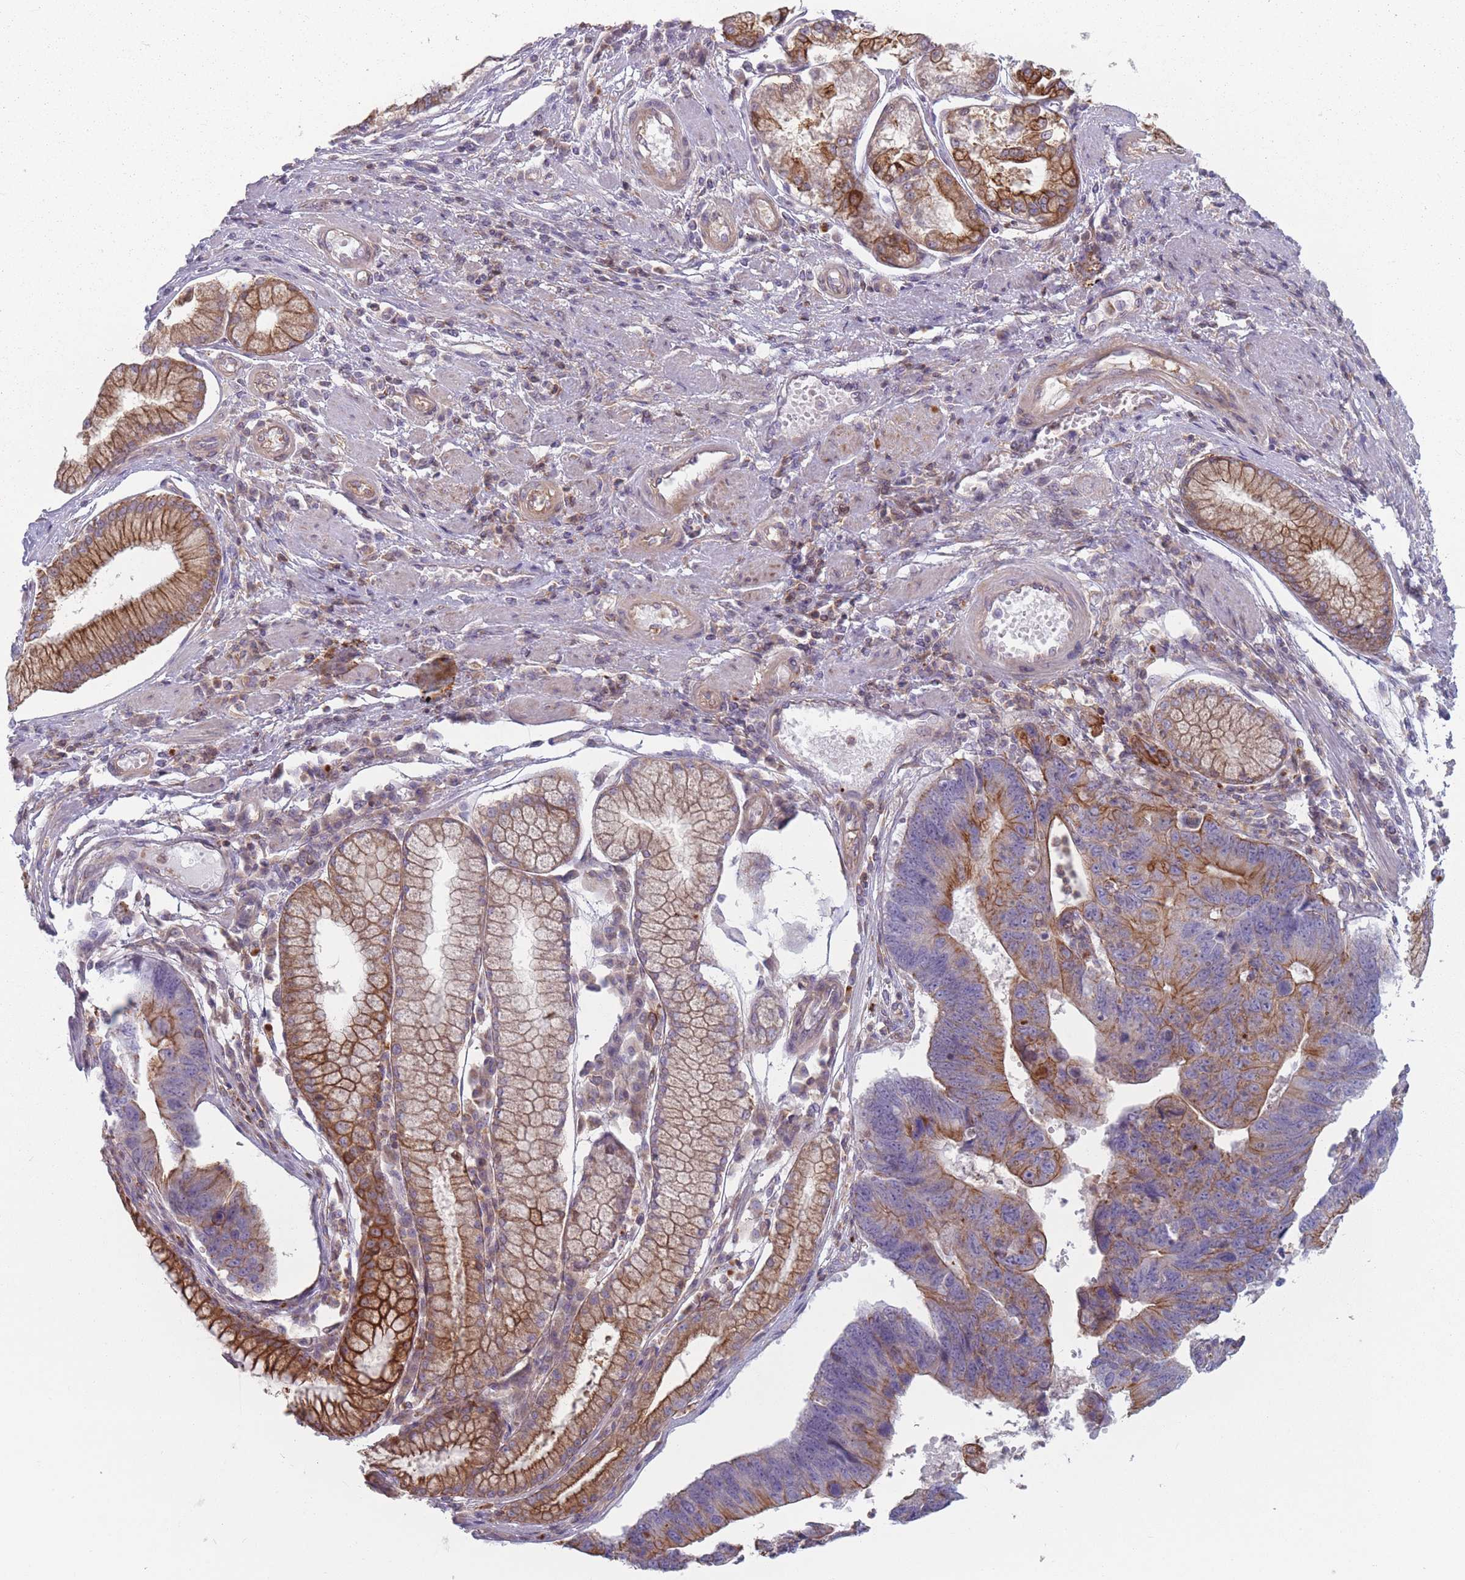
{"staining": {"intensity": "strong", "quantity": "25%-75%", "location": "cytoplasmic/membranous"}, "tissue": "stomach cancer", "cell_type": "Tumor cells", "image_type": "cancer", "snomed": [{"axis": "morphology", "description": "Adenocarcinoma, NOS"}, {"axis": "topography", "description": "Stomach"}], "caption": "This is an image of IHC staining of stomach cancer (adenocarcinoma), which shows strong staining in the cytoplasmic/membranous of tumor cells.", "gene": "HSBP1L1", "patient": {"sex": "male", "age": 59}}